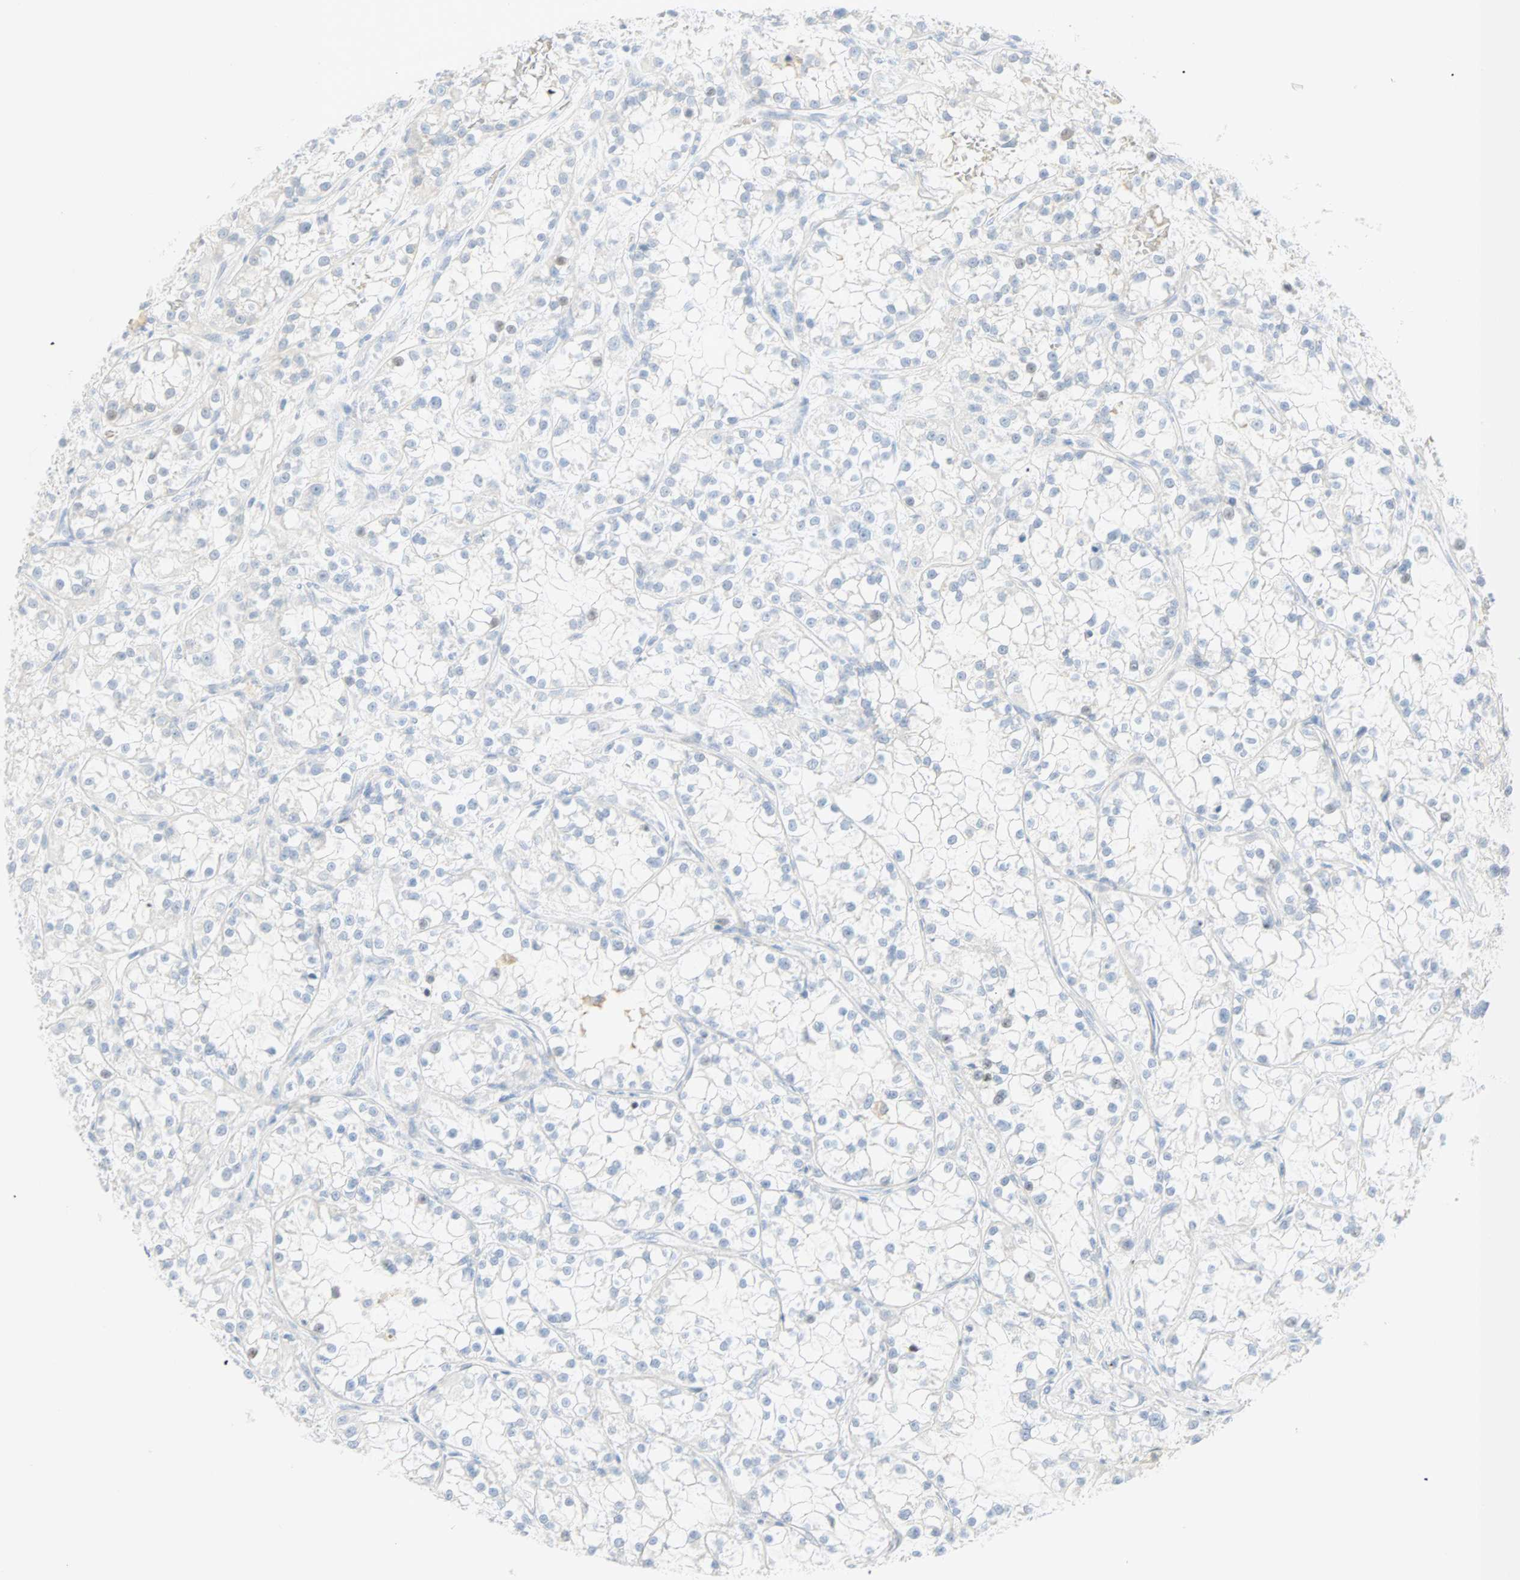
{"staining": {"intensity": "negative", "quantity": "none", "location": "none"}, "tissue": "renal cancer", "cell_type": "Tumor cells", "image_type": "cancer", "snomed": [{"axis": "morphology", "description": "Adenocarcinoma, NOS"}, {"axis": "topography", "description": "Kidney"}], "caption": "IHC histopathology image of renal adenocarcinoma stained for a protein (brown), which exhibits no staining in tumor cells.", "gene": "SELENBP1", "patient": {"sex": "female", "age": 52}}